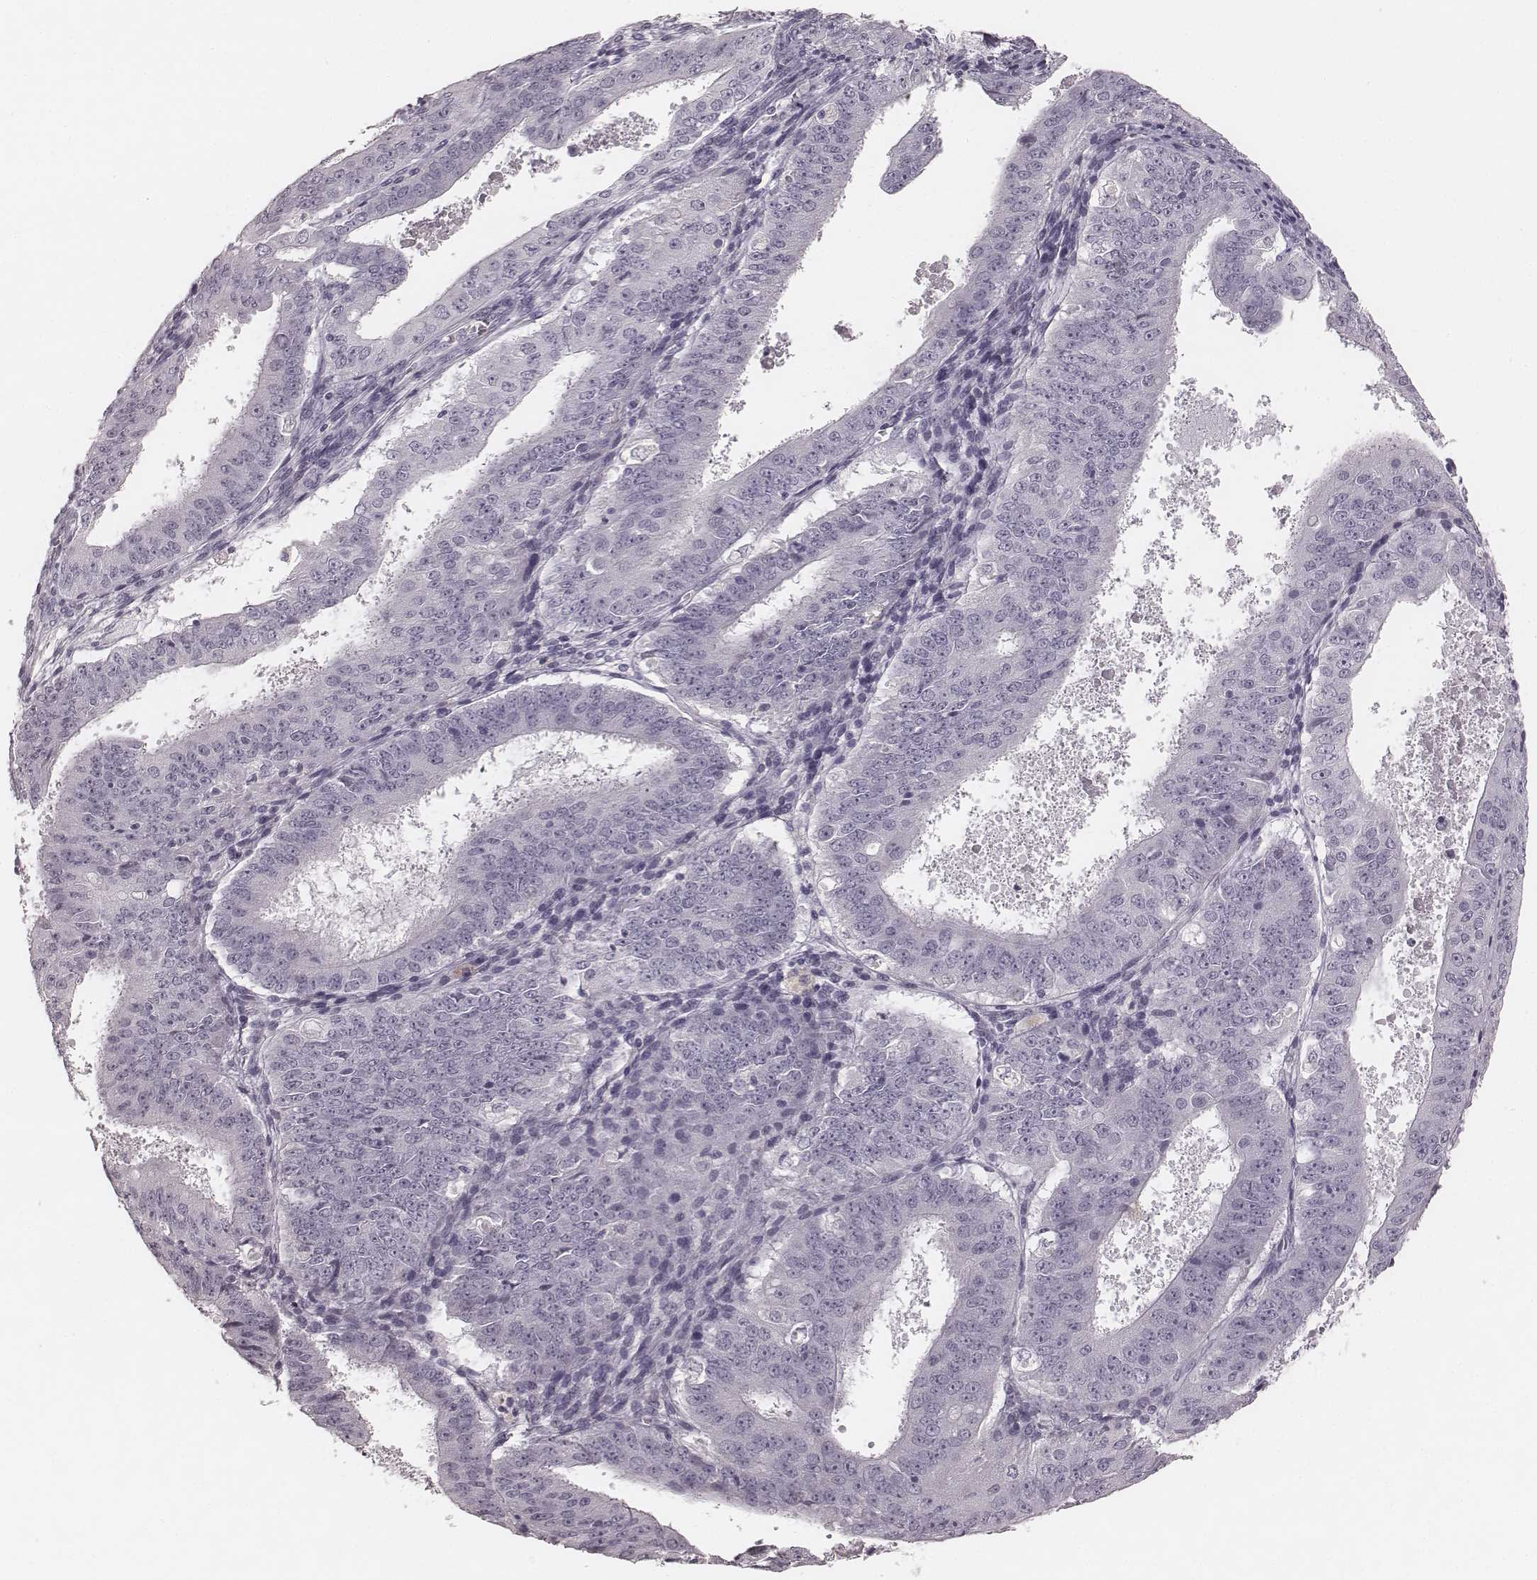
{"staining": {"intensity": "negative", "quantity": "none", "location": "none"}, "tissue": "ovarian cancer", "cell_type": "Tumor cells", "image_type": "cancer", "snomed": [{"axis": "morphology", "description": "Carcinoma, endometroid"}, {"axis": "topography", "description": "Ovary"}], "caption": "IHC of ovarian endometroid carcinoma demonstrates no positivity in tumor cells.", "gene": "SMIM24", "patient": {"sex": "female", "age": 42}}